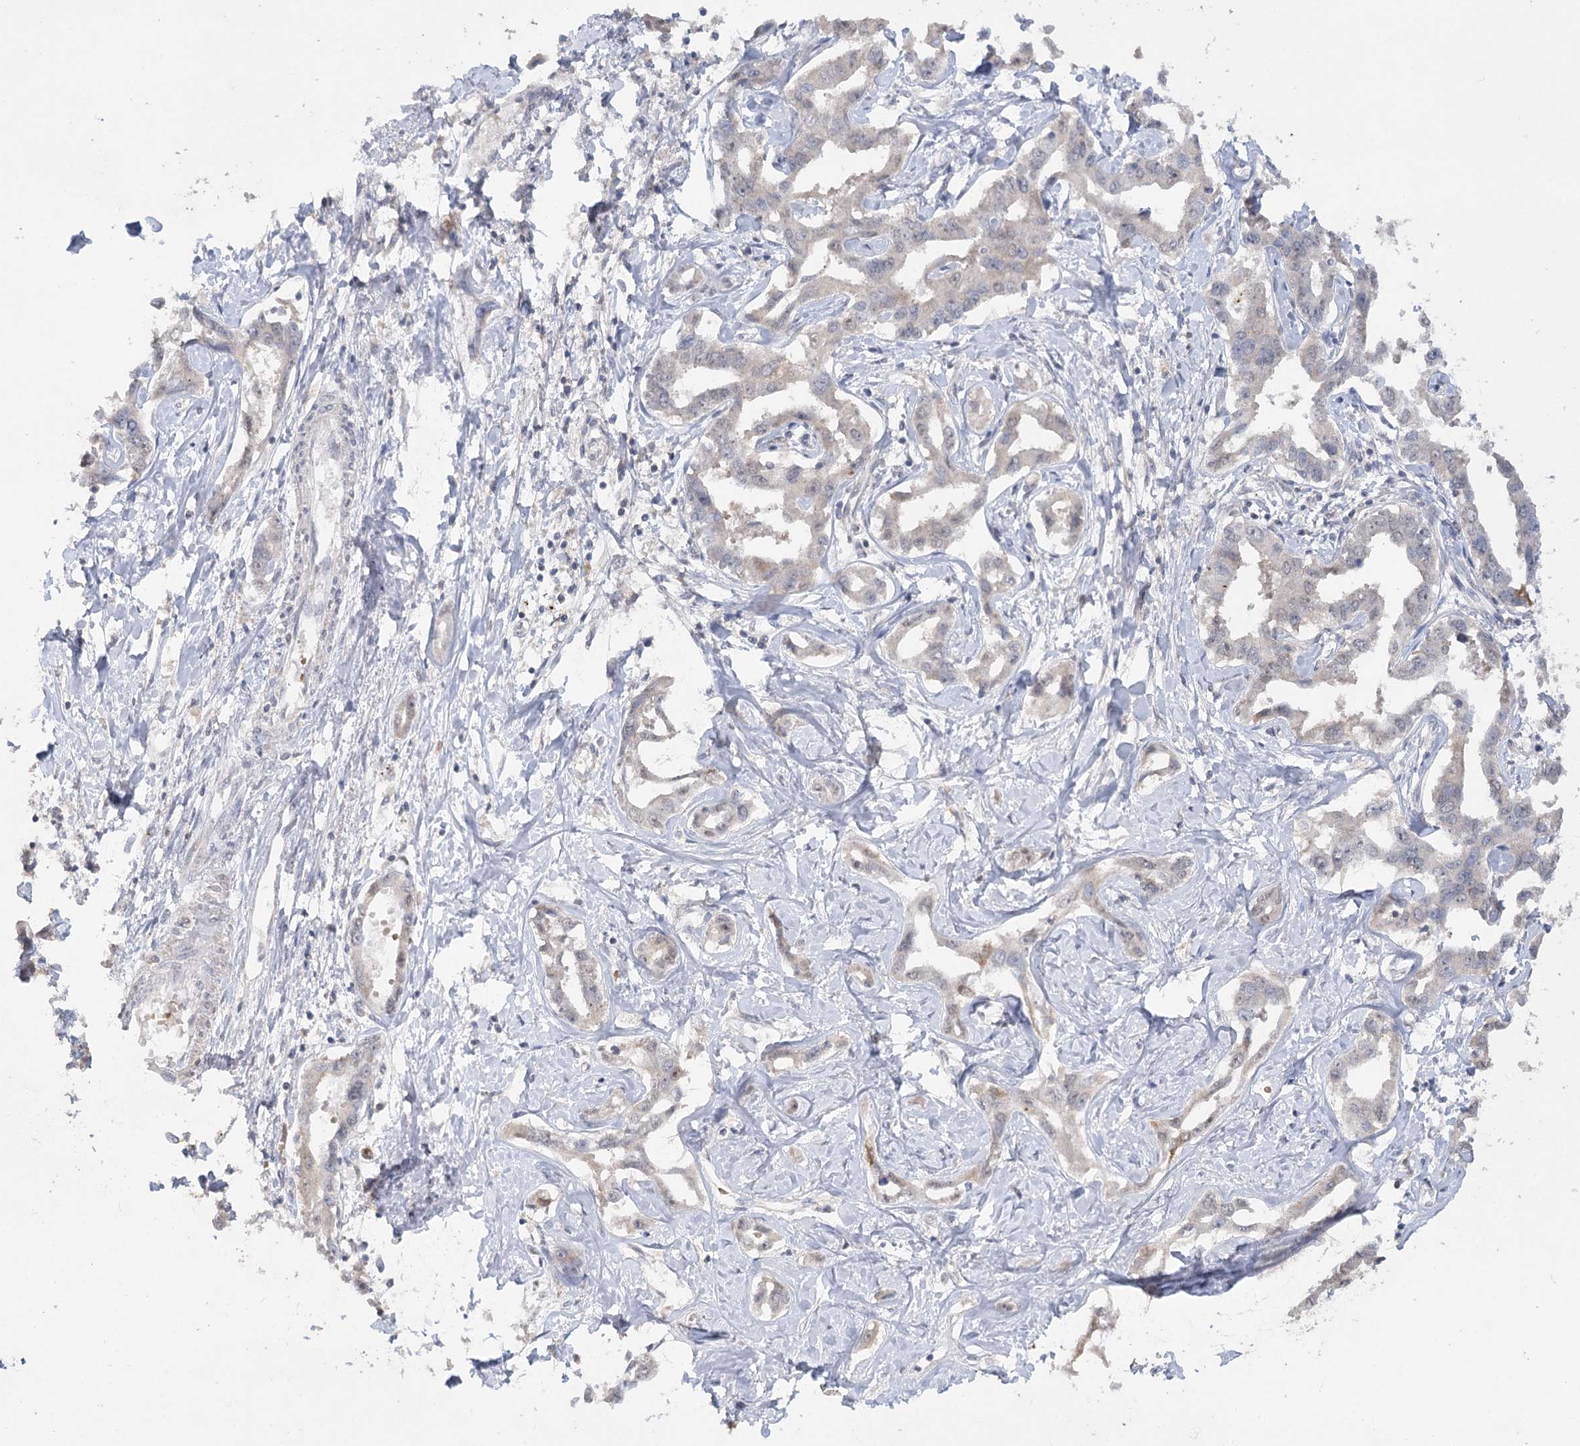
{"staining": {"intensity": "negative", "quantity": "none", "location": "none"}, "tissue": "liver cancer", "cell_type": "Tumor cells", "image_type": "cancer", "snomed": [{"axis": "morphology", "description": "Cholangiocarcinoma"}, {"axis": "topography", "description": "Liver"}], "caption": "Image shows no significant protein expression in tumor cells of liver cancer.", "gene": "TRAF3IP1", "patient": {"sex": "male", "age": 59}}